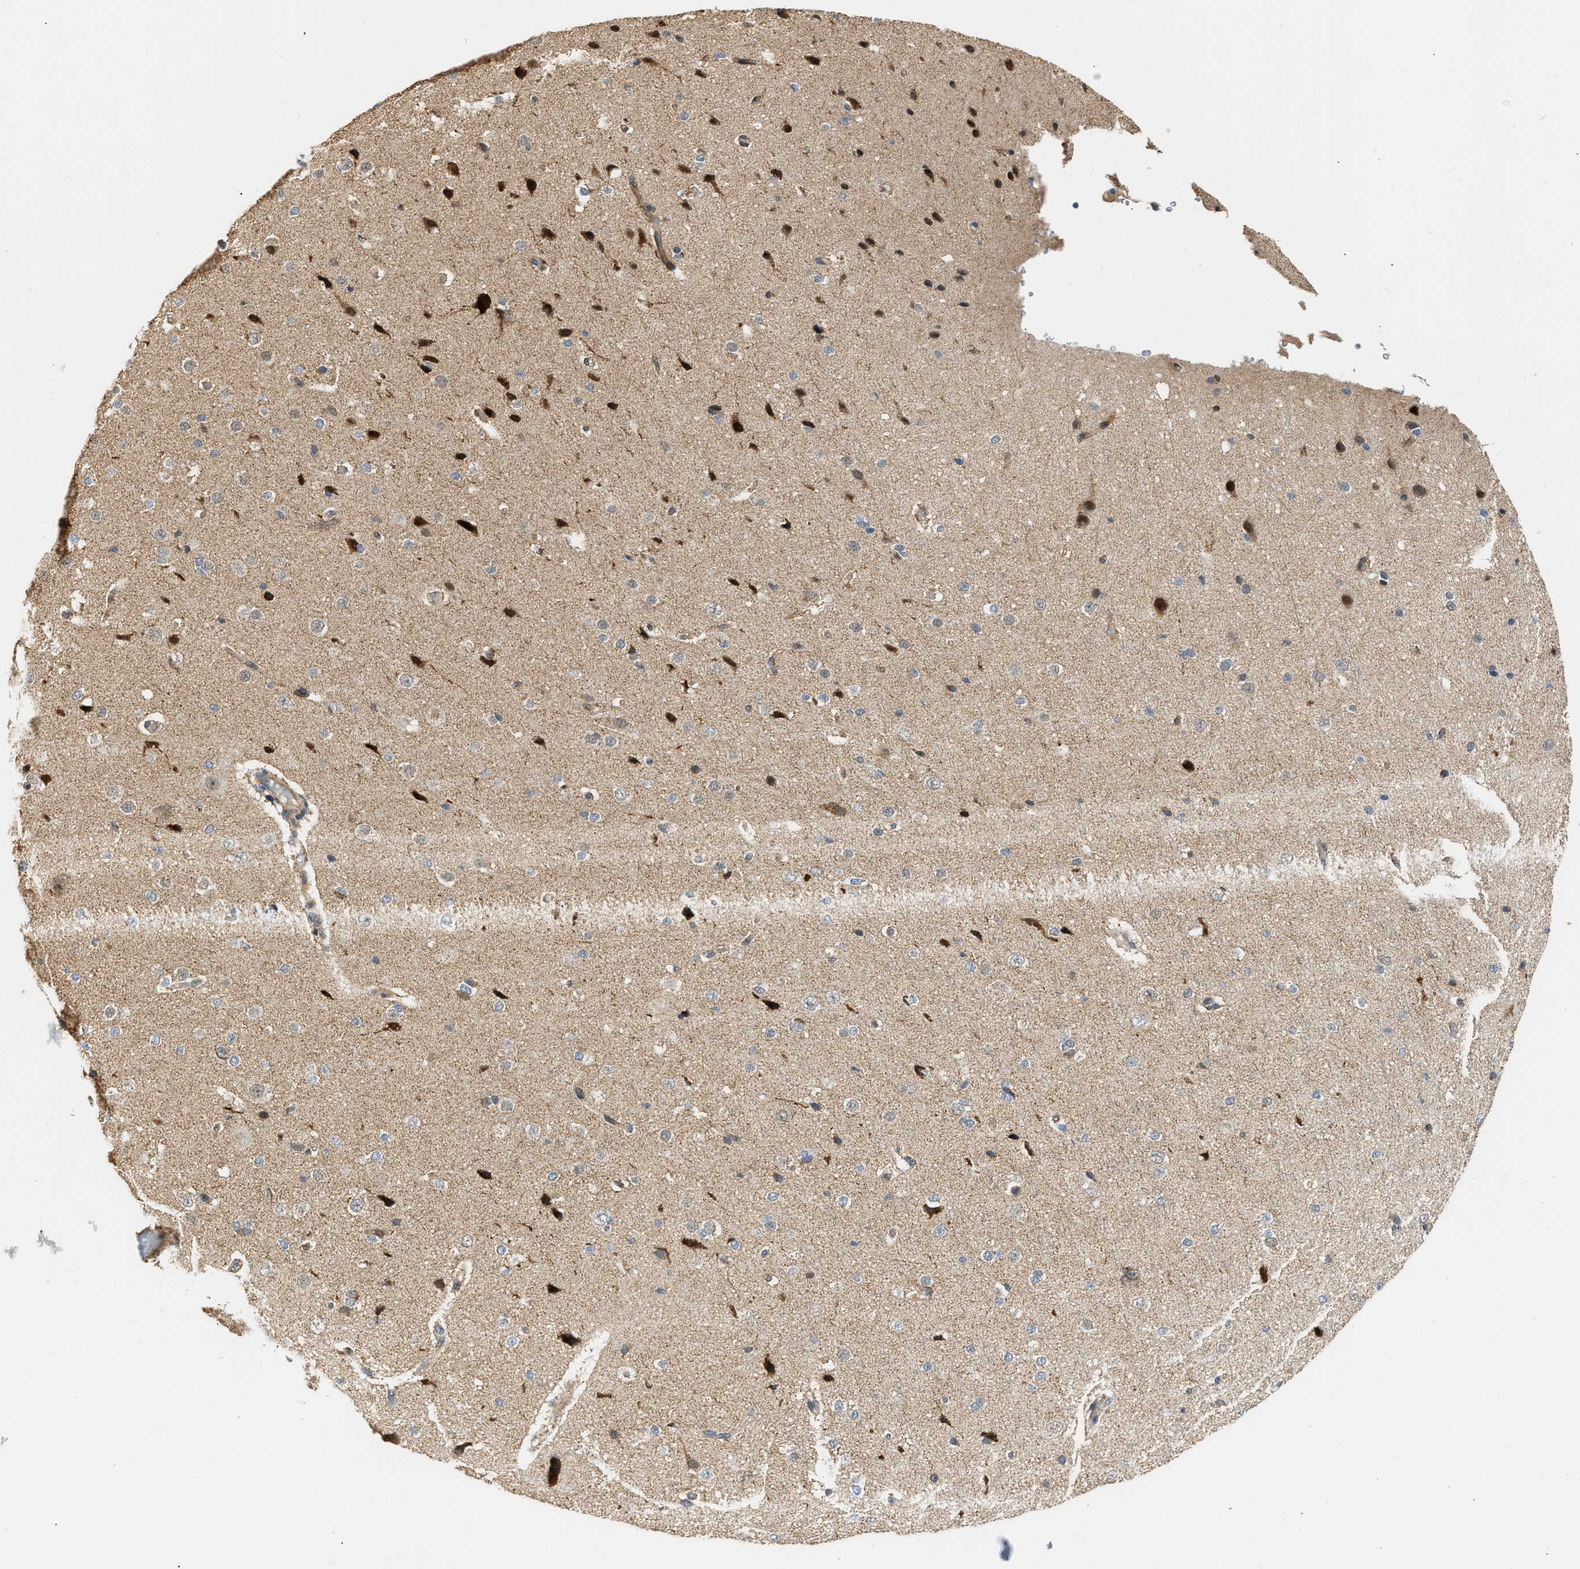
{"staining": {"intensity": "weak", "quantity": "<25%", "location": "cytoplasmic/membranous"}, "tissue": "cerebral cortex", "cell_type": "Endothelial cells", "image_type": "normal", "snomed": [{"axis": "morphology", "description": "Normal tissue, NOS"}, {"axis": "morphology", "description": "Developmental malformation"}, {"axis": "topography", "description": "Cerebral cortex"}], "caption": "This is a photomicrograph of immunohistochemistry (IHC) staining of normal cerebral cortex, which shows no positivity in endothelial cells. (Brightfield microscopy of DAB (3,3'-diaminobenzidine) immunohistochemistry (IHC) at high magnification).", "gene": "DEPTOR", "patient": {"sex": "female", "age": 30}}